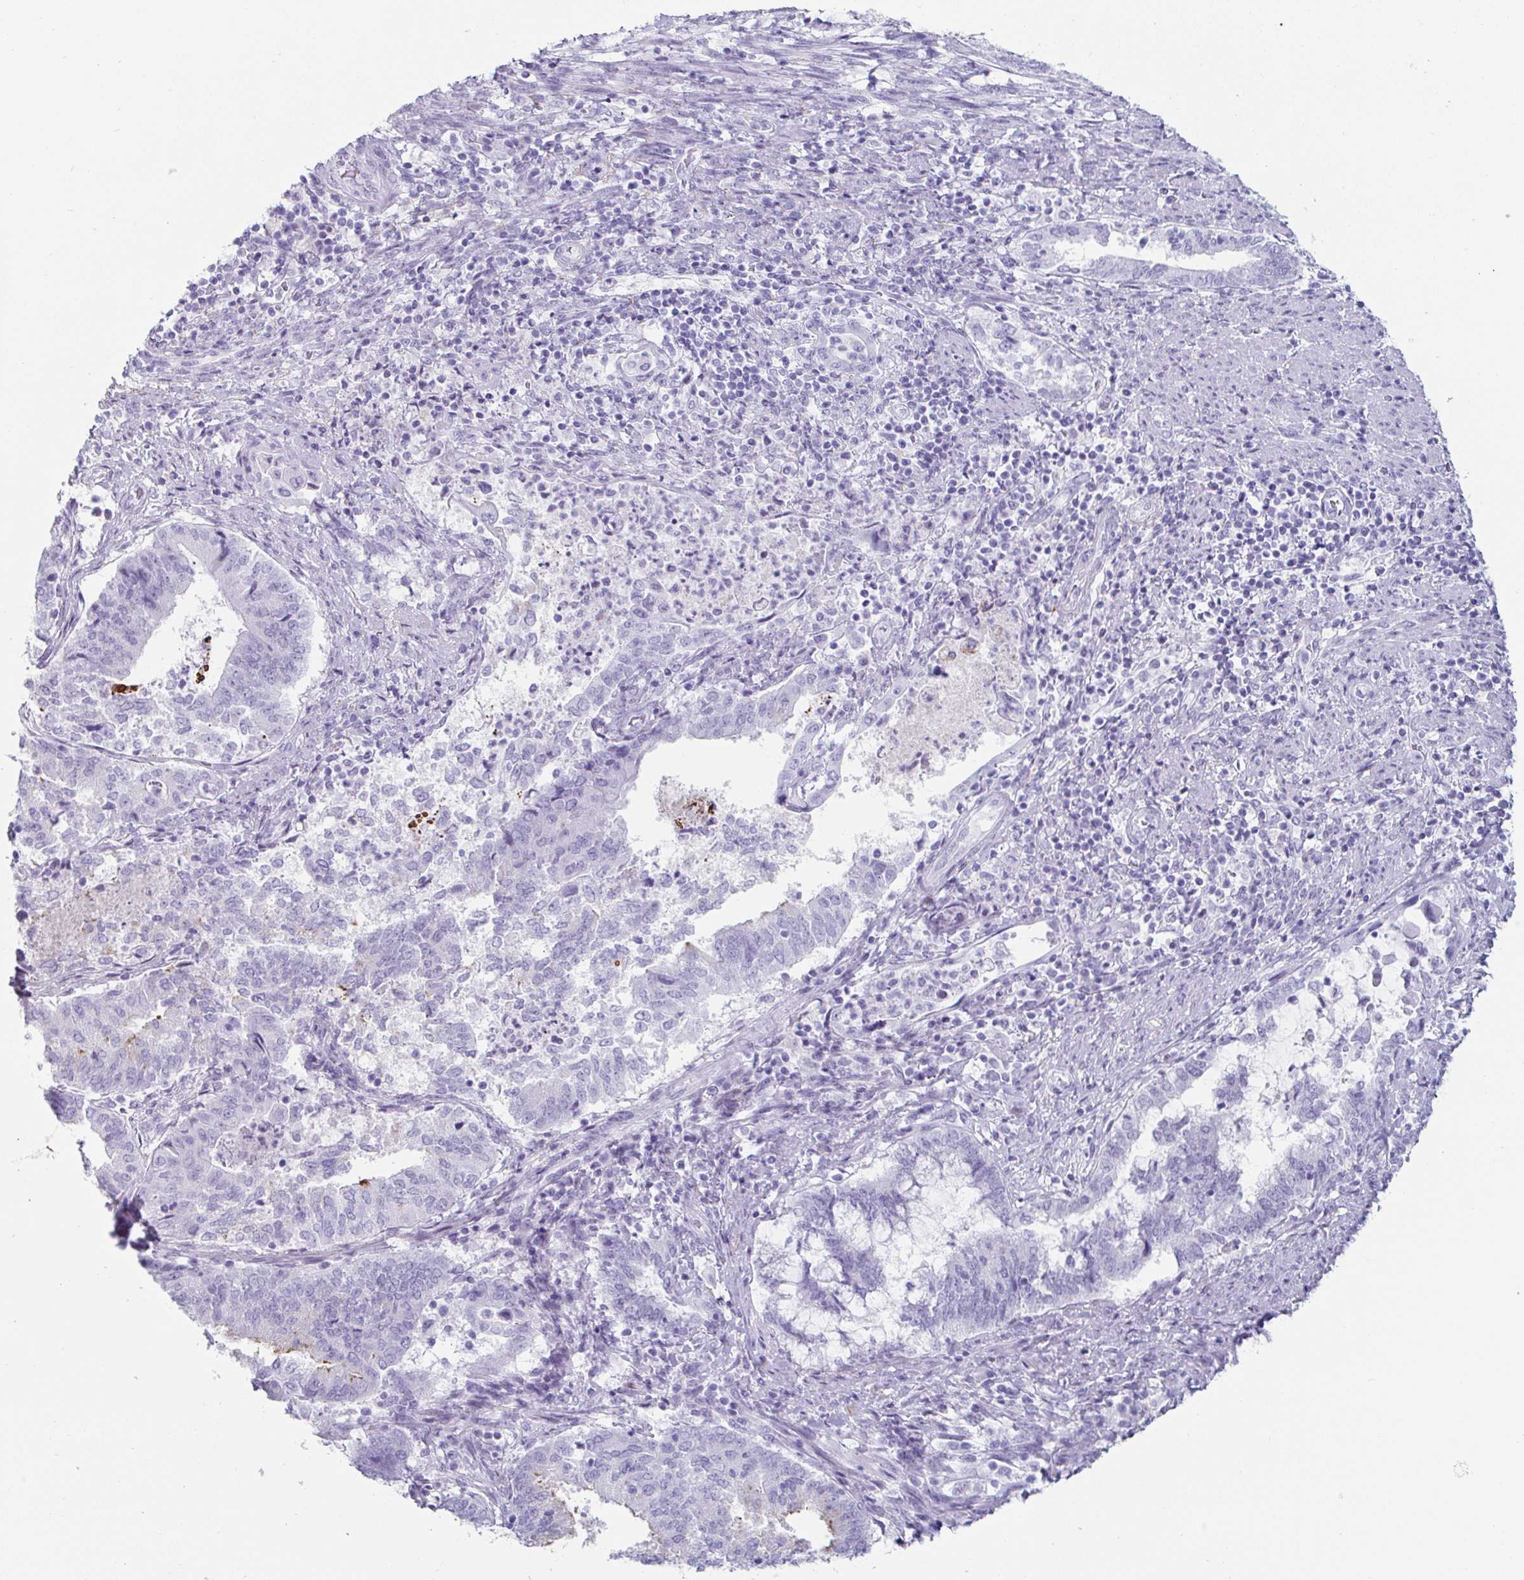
{"staining": {"intensity": "negative", "quantity": "none", "location": "none"}, "tissue": "endometrial cancer", "cell_type": "Tumor cells", "image_type": "cancer", "snomed": [{"axis": "morphology", "description": "Adenocarcinoma, NOS"}, {"axis": "topography", "description": "Endometrium"}], "caption": "Endometrial adenocarcinoma was stained to show a protein in brown. There is no significant expression in tumor cells. (DAB (3,3'-diaminobenzidine) immunohistochemistry with hematoxylin counter stain).", "gene": "CREG2", "patient": {"sex": "female", "age": 65}}